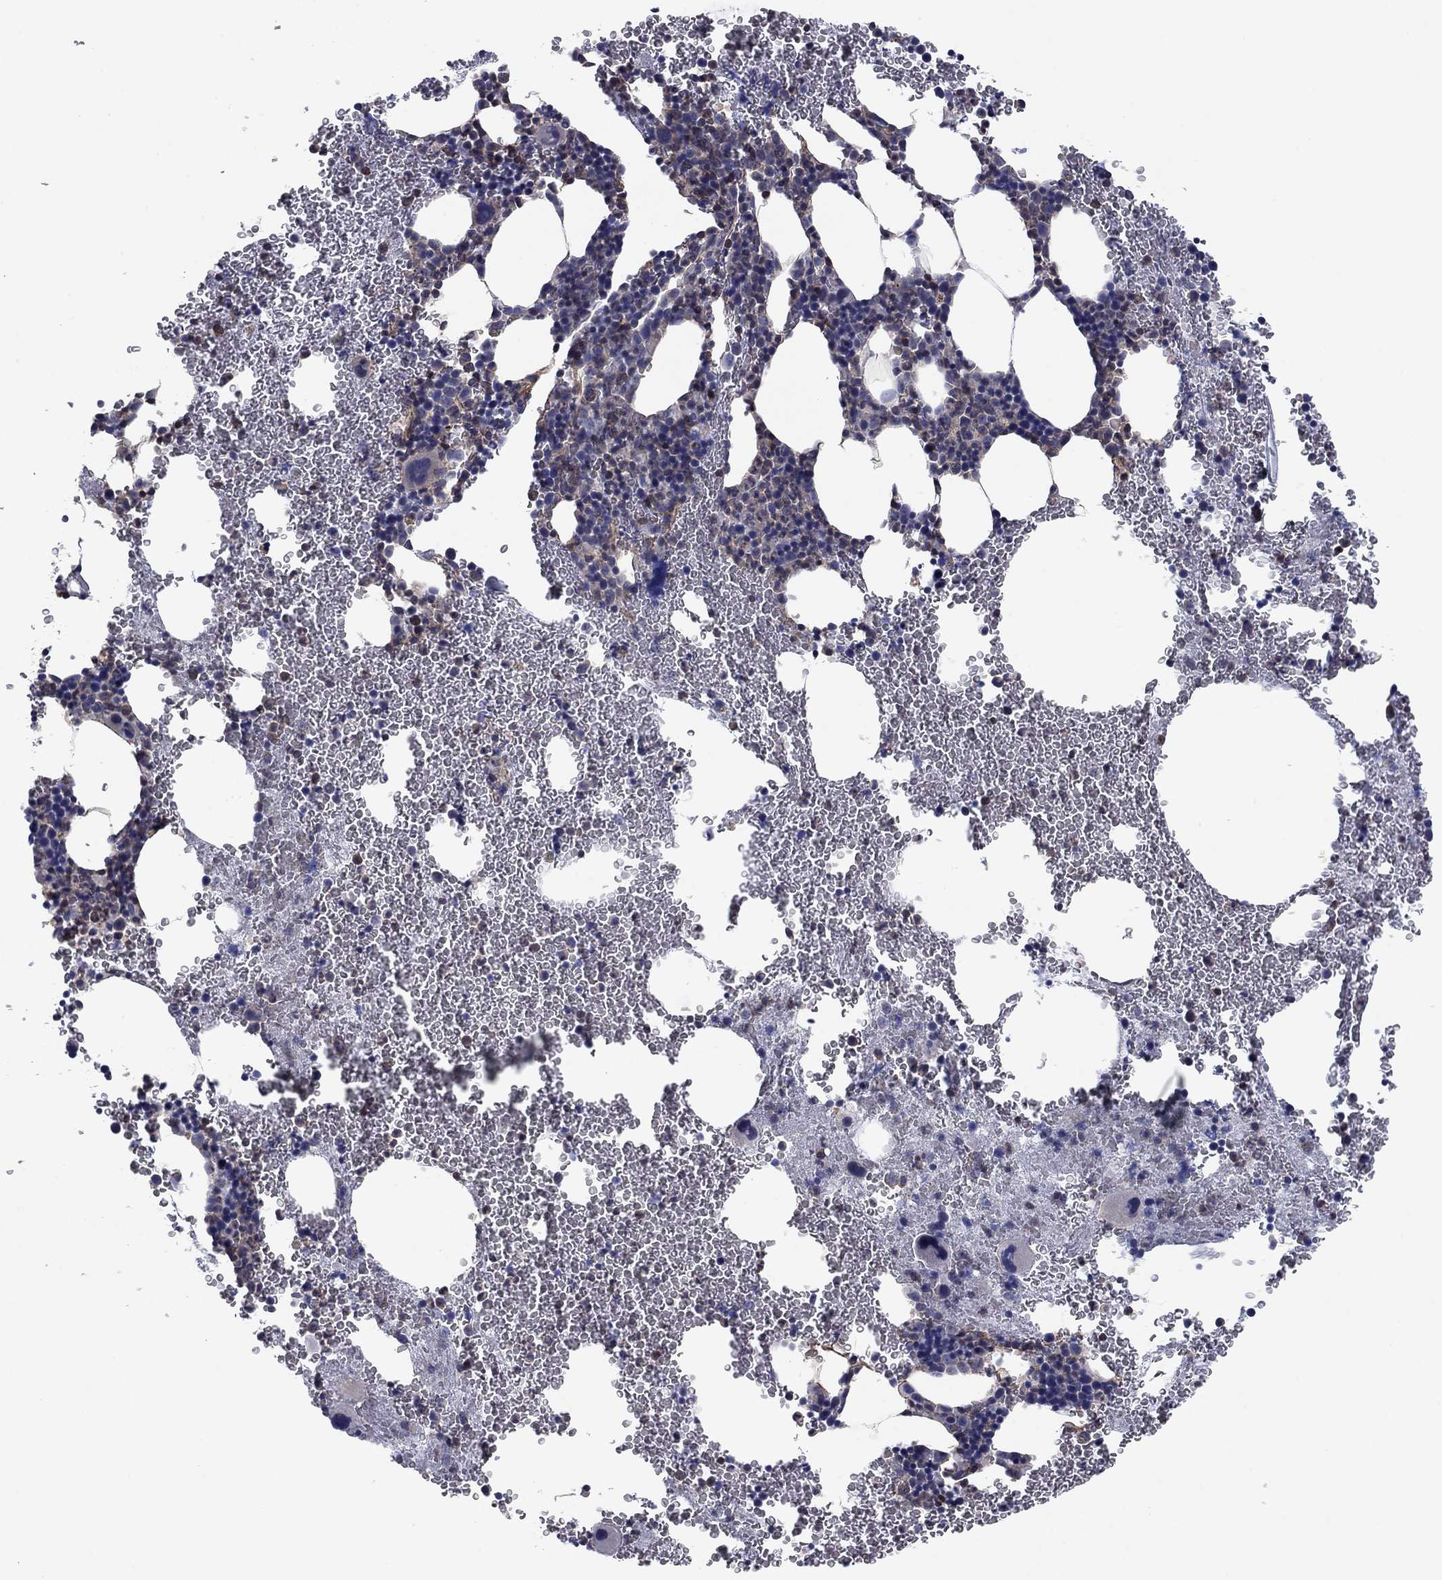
{"staining": {"intensity": "weak", "quantity": "25%-75%", "location": "cytoplasmic/membranous"}, "tissue": "bone marrow", "cell_type": "Hematopoietic cells", "image_type": "normal", "snomed": [{"axis": "morphology", "description": "Normal tissue, NOS"}, {"axis": "topography", "description": "Bone marrow"}], "caption": "This image exhibits immunohistochemistry staining of benign human bone marrow, with low weak cytoplasmic/membranous positivity in approximately 25%-75% of hematopoietic cells.", "gene": "PSD4", "patient": {"sex": "male", "age": 50}}